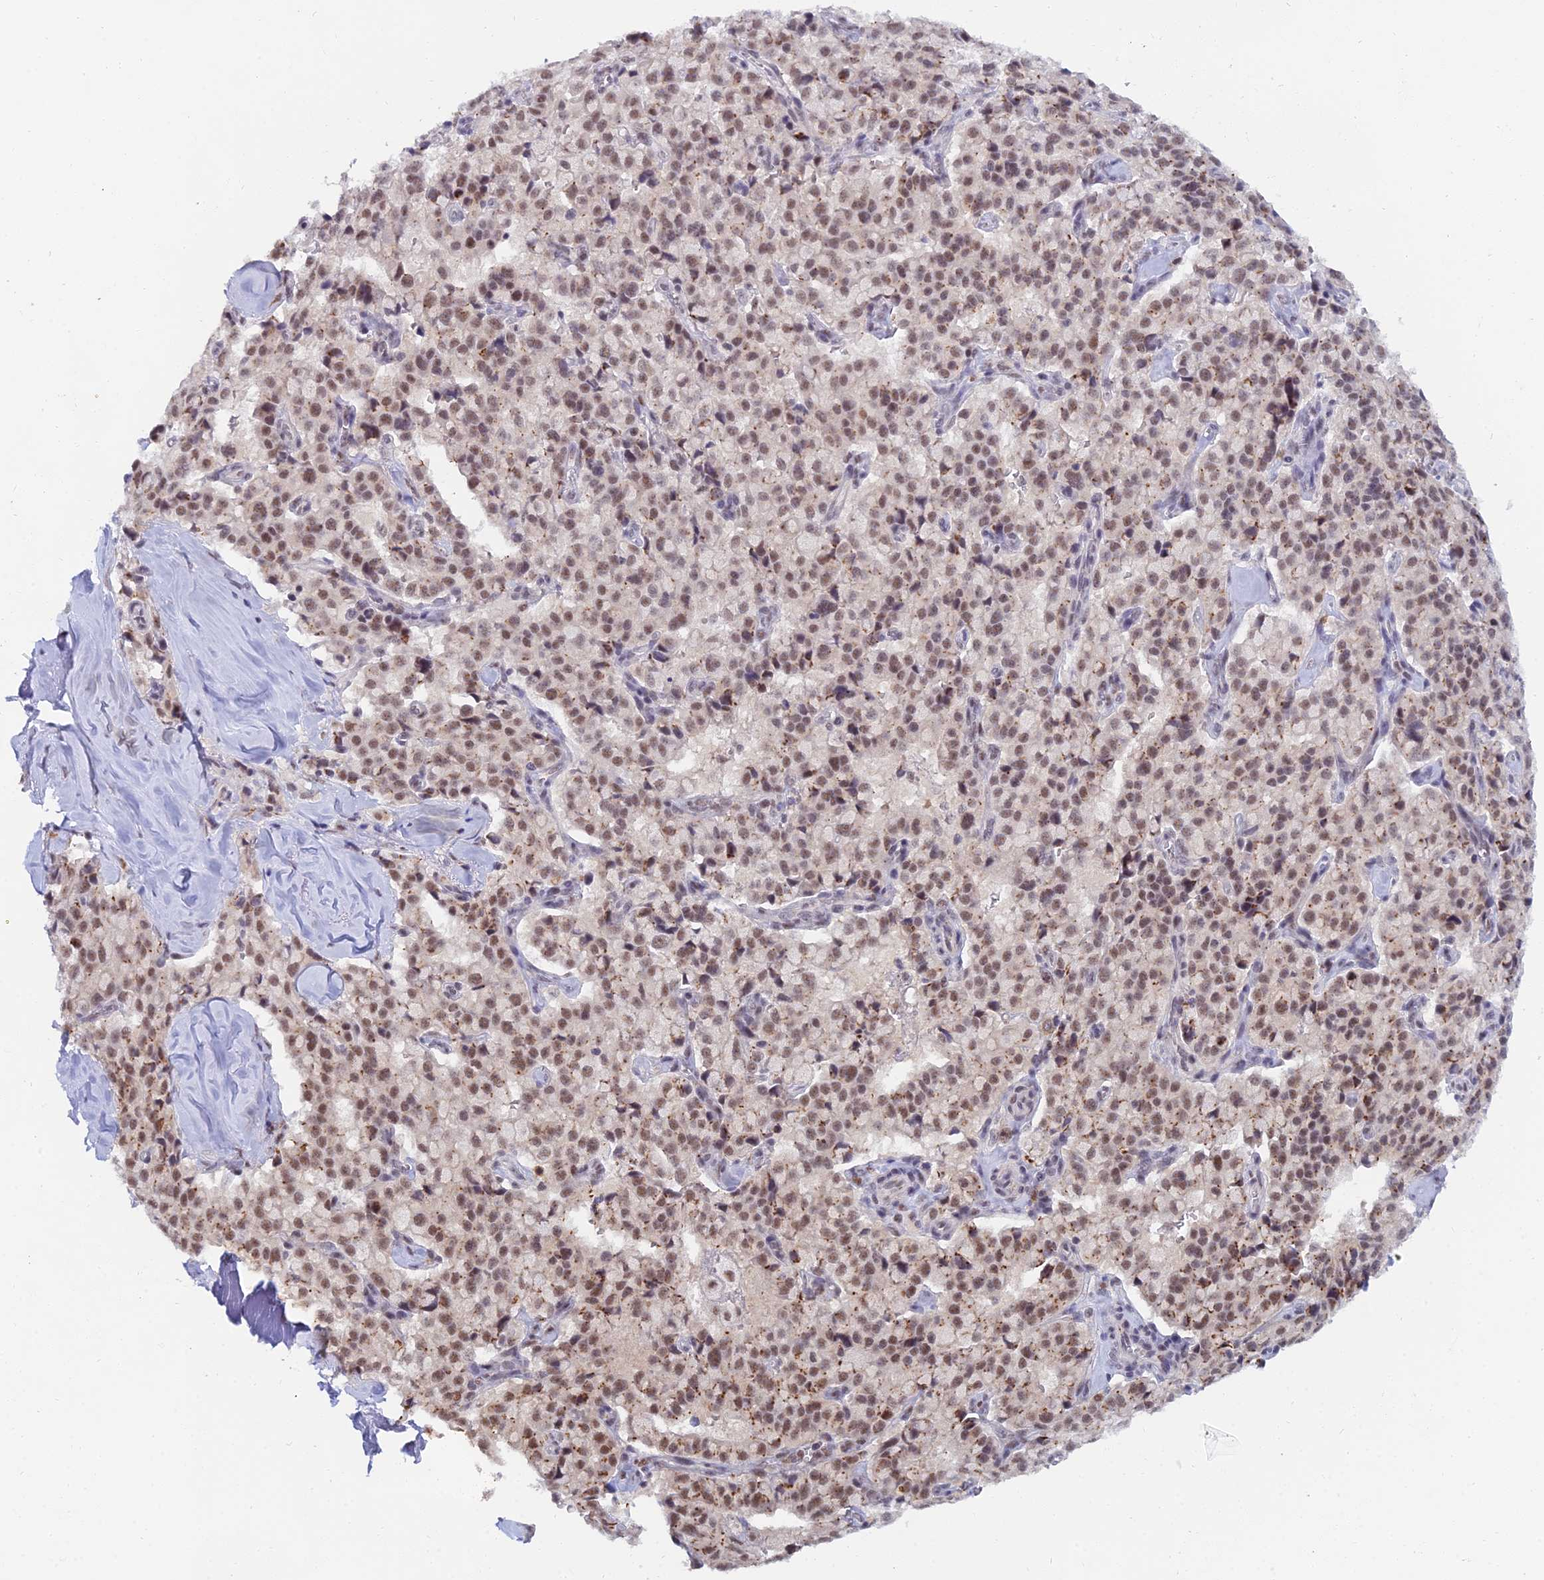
{"staining": {"intensity": "moderate", "quantity": ">75%", "location": "cytoplasmic/membranous,nuclear"}, "tissue": "pancreatic cancer", "cell_type": "Tumor cells", "image_type": "cancer", "snomed": [{"axis": "morphology", "description": "Adenocarcinoma, NOS"}, {"axis": "topography", "description": "Pancreas"}], "caption": "A brown stain highlights moderate cytoplasmic/membranous and nuclear expression of a protein in human pancreatic cancer tumor cells.", "gene": "THOC3", "patient": {"sex": "male", "age": 65}}